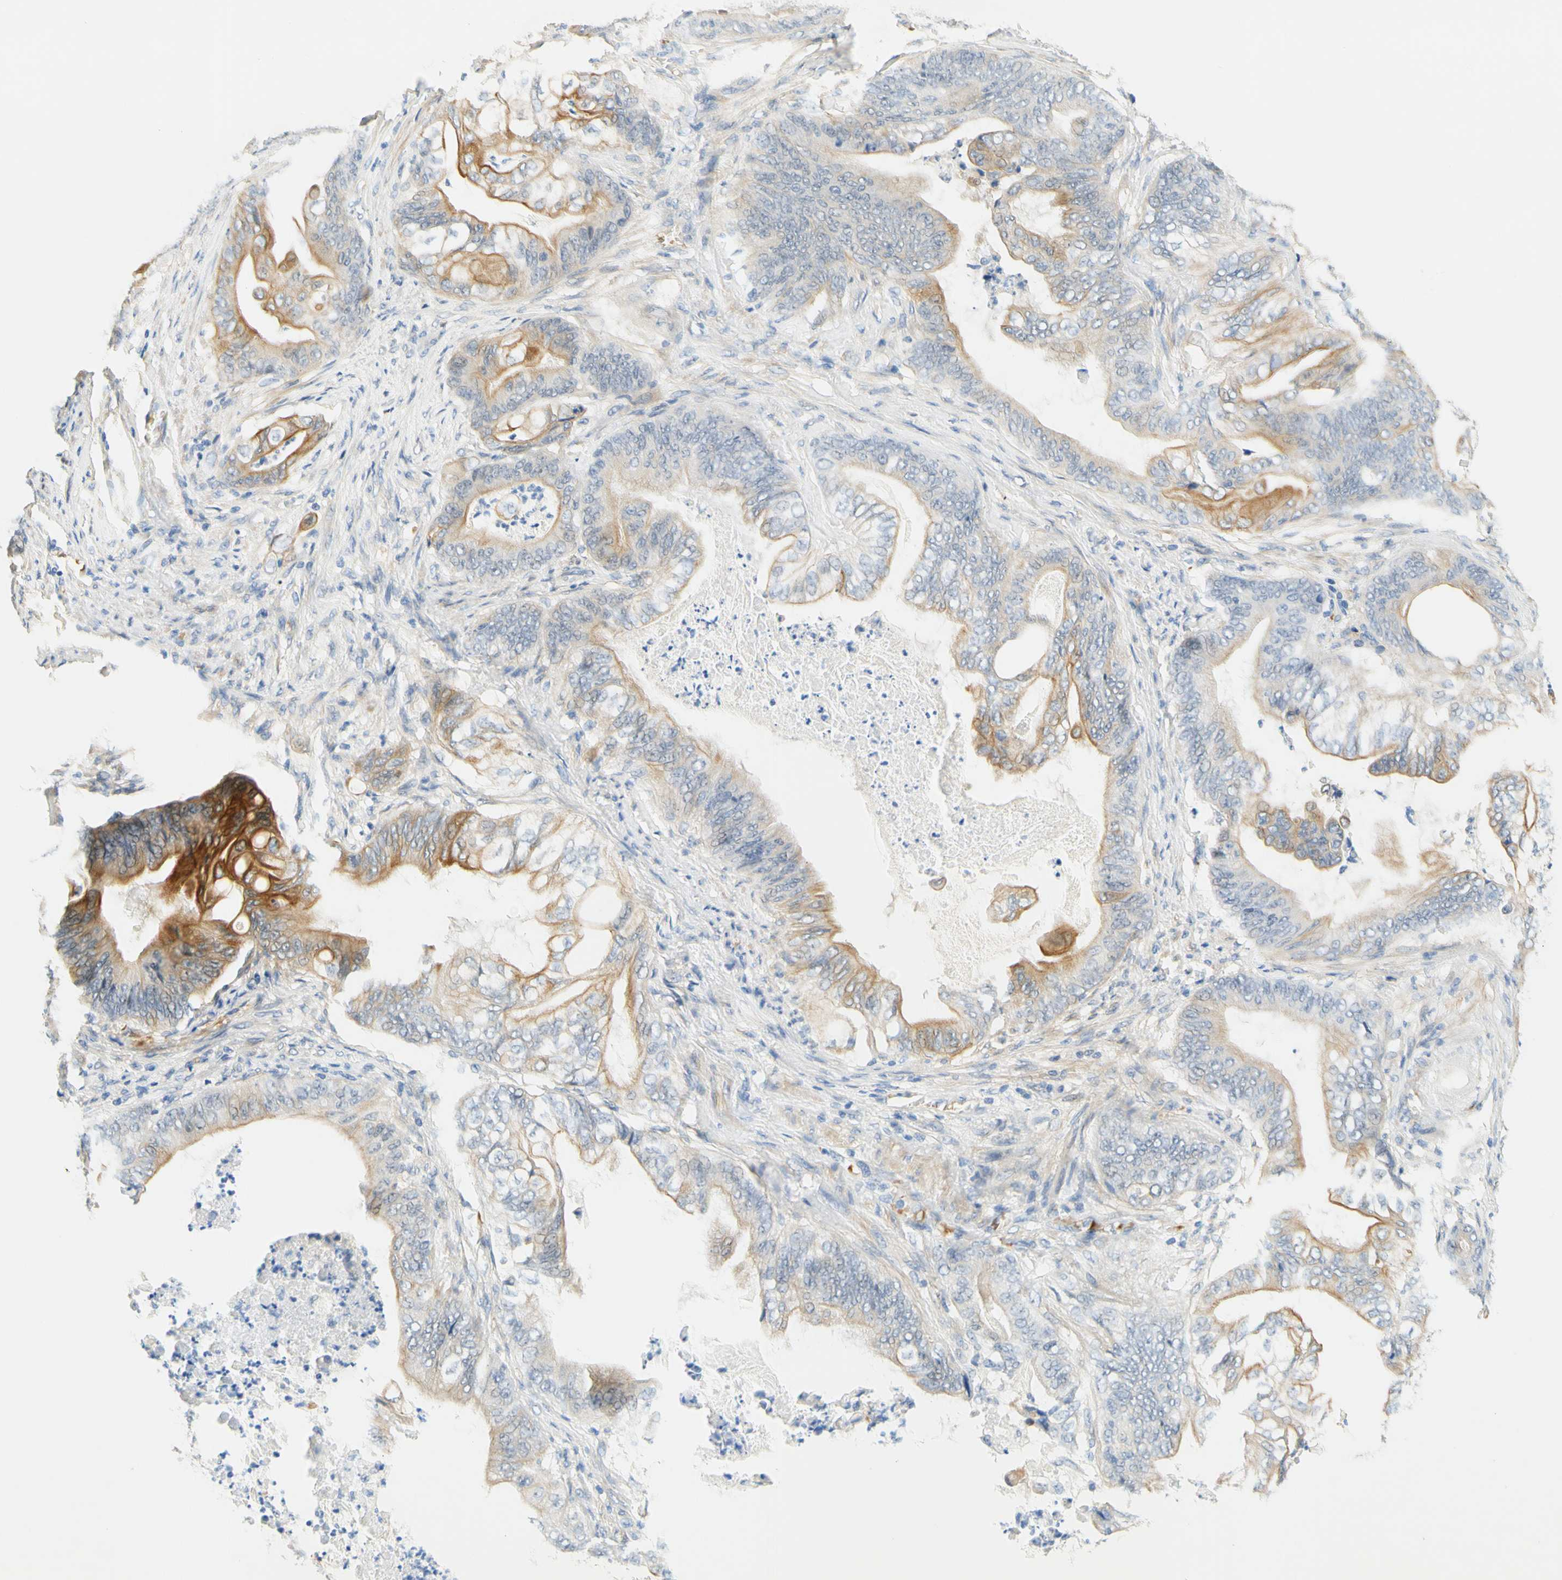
{"staining": {"intensity": "moderate", "quantity": "25%-75%", "location": "cytoplasmic/membranous"}, "tissue": "stomach cancer", "cell_type": "Tumor cells", "image_type": "cancer", "snomed": [{"axis": "morphology", "description": "Adenocarcinoma, NOS"}, {"axis": "topography", "description": "Stomach"}], "caption": "About 25%-75% of tumor cells in stomach cancer (adenocarcinoma) show moderate cytoplasmic/membranous protein staining as visualized by brown immunohistochemical staining.", "gene": "ENTREP2", "patient": {"sex": "female", "age": 73}}